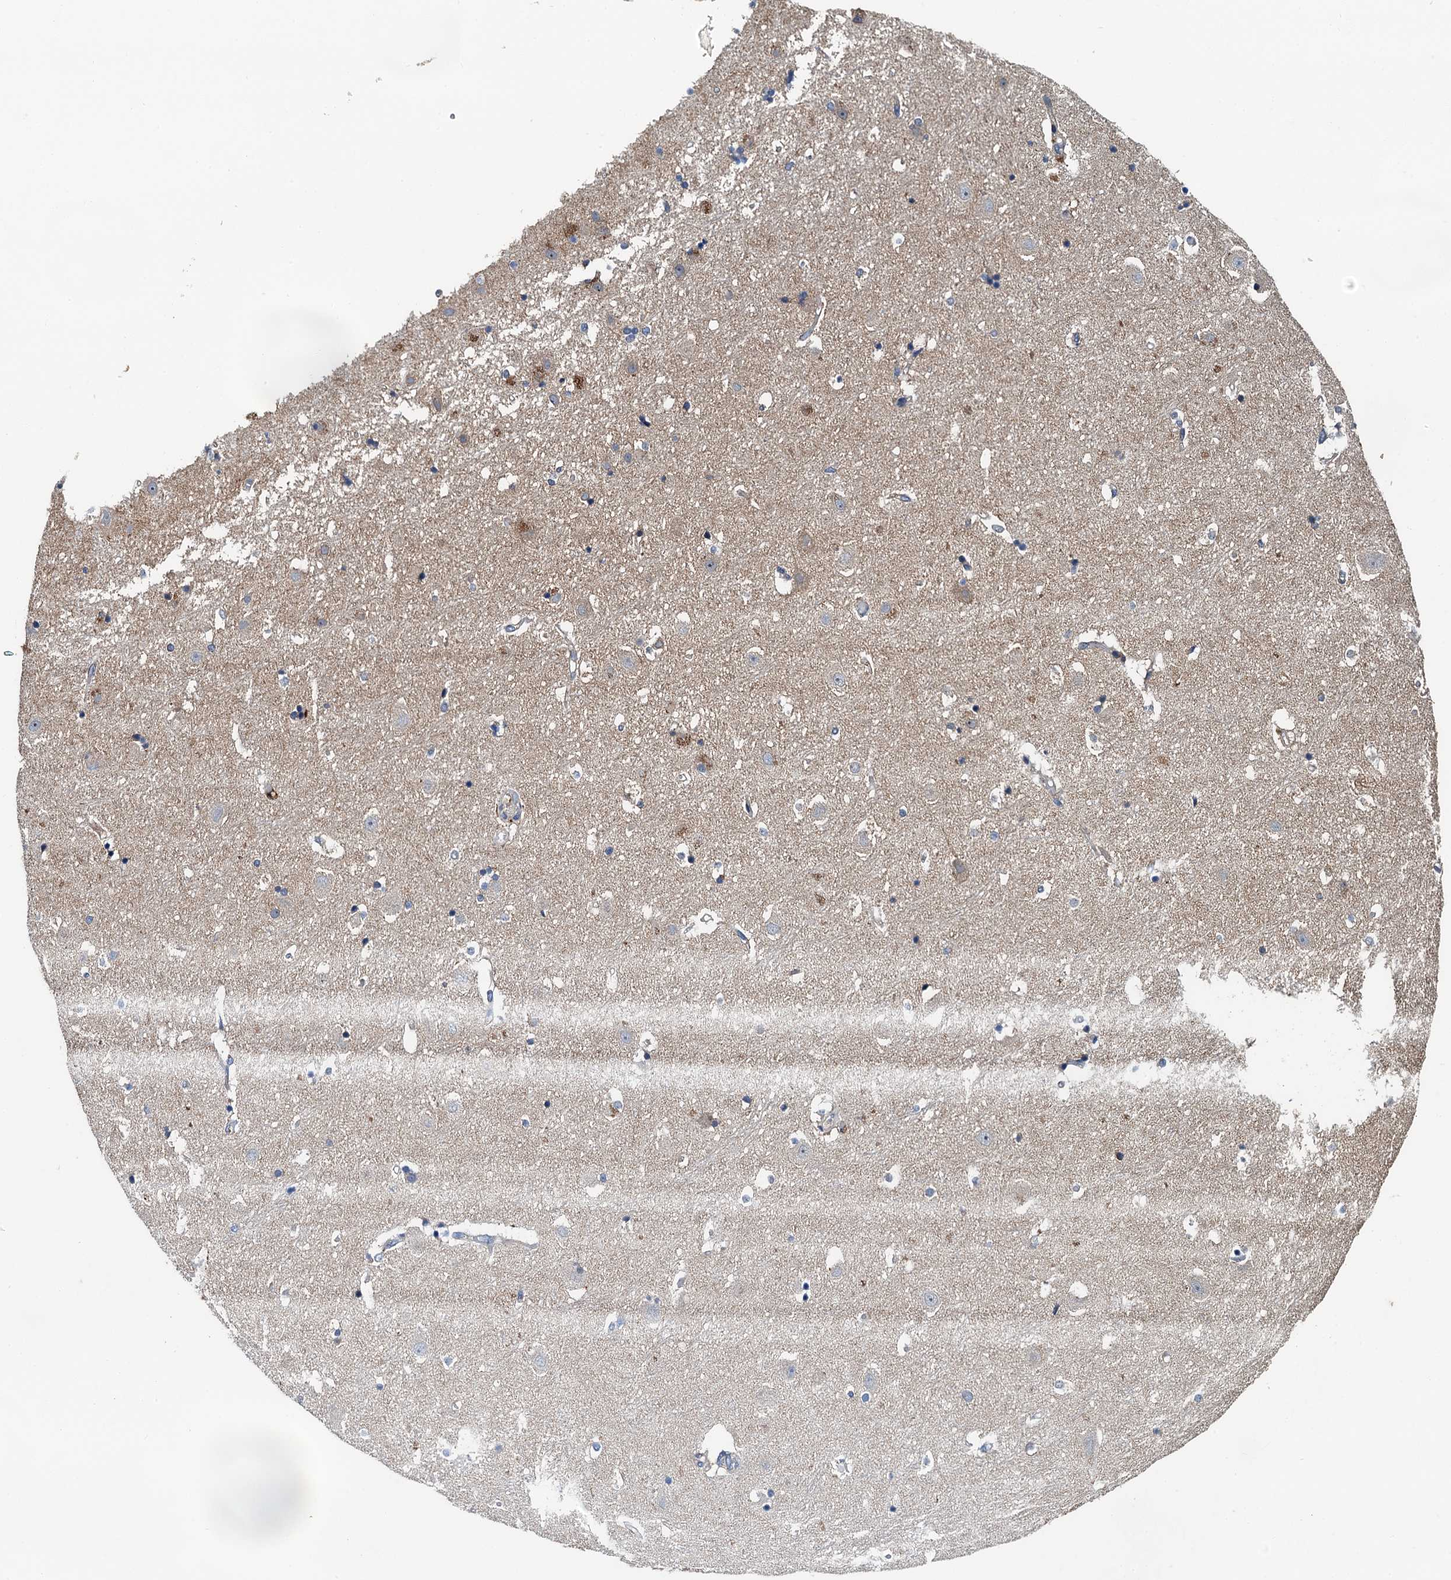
{"staining": {"intensity": "negative", "quantity": "none", "location": "none"}, "tissue": "hippocampus", "cell_type": "Glial cells", "image_type": "normal", "snomed": [{"axis": "morphology", "description": "Normal tissue, NOS"}, {"axis": "topography", "description": "Hippocampus"}], "caption": "High power microscopy micrograph of an immunohistochemistry (IHC) photomicrograph of normal hippocampus, revealing no significant expression in glial cells.", "gene": "EFL1", "patient": {"sex": "female", "age": 52}}